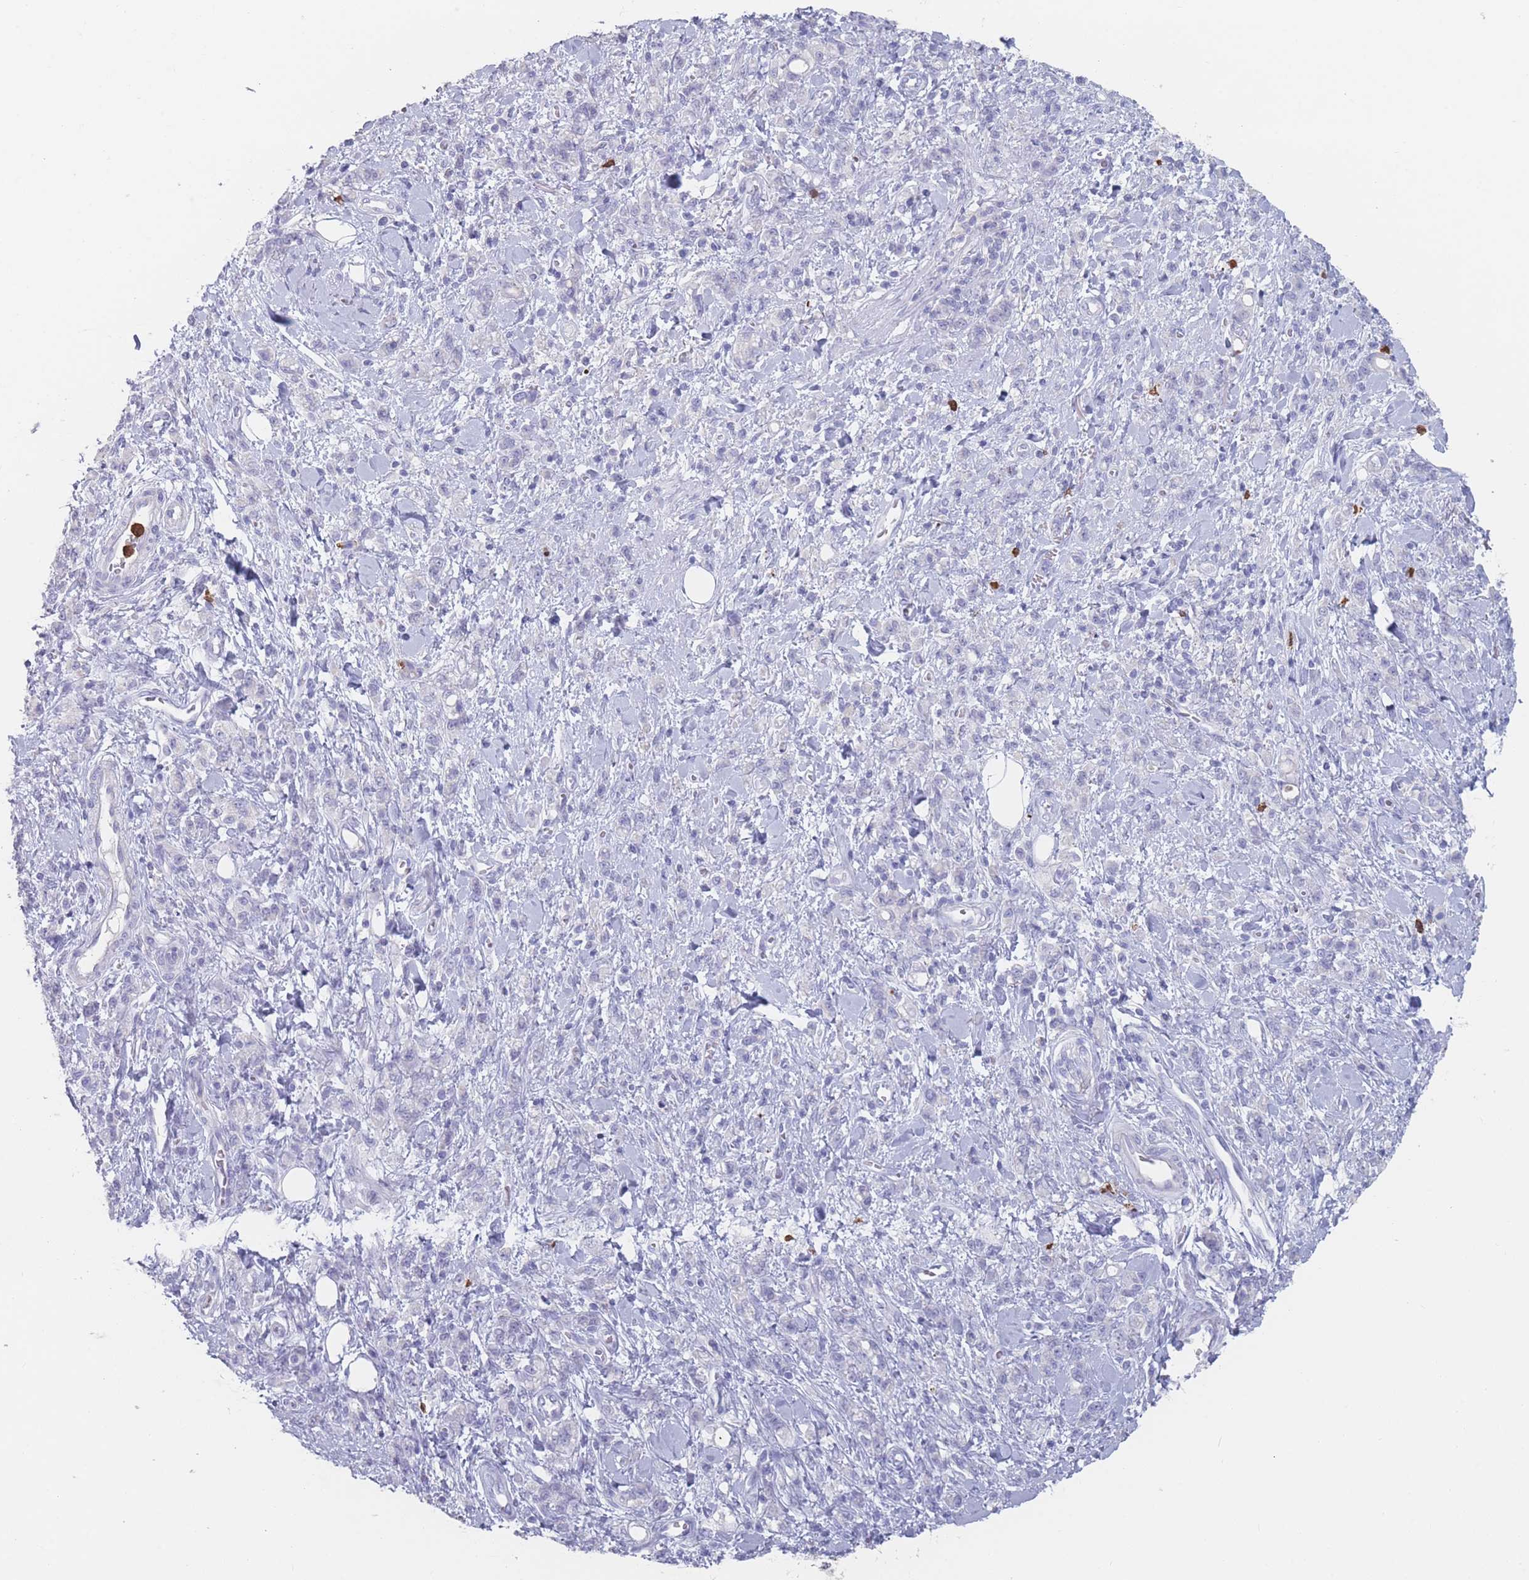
{"staining": {"intensity": "negative", "quantity": "none", "location": "none"}, "tissue": "stomach cancer", "cell_type": "Tumor cells", "image_type": "cancer", "snomed": [{"axis": "morphology", "description": "Adenocarcinoma, NOS"}, {"axis": "topography", "description": "Stomach"}], "caption": "This photomicrograph is of adenocarcinoma (stomach) stained with immunohistochemistry (IHC) to label a protein in brown with the nuclei are counter-stained blue. There is no expression in tumor cells.", "gene": "ATP1A3", "patient": {"sex": "male", "age": 77}}